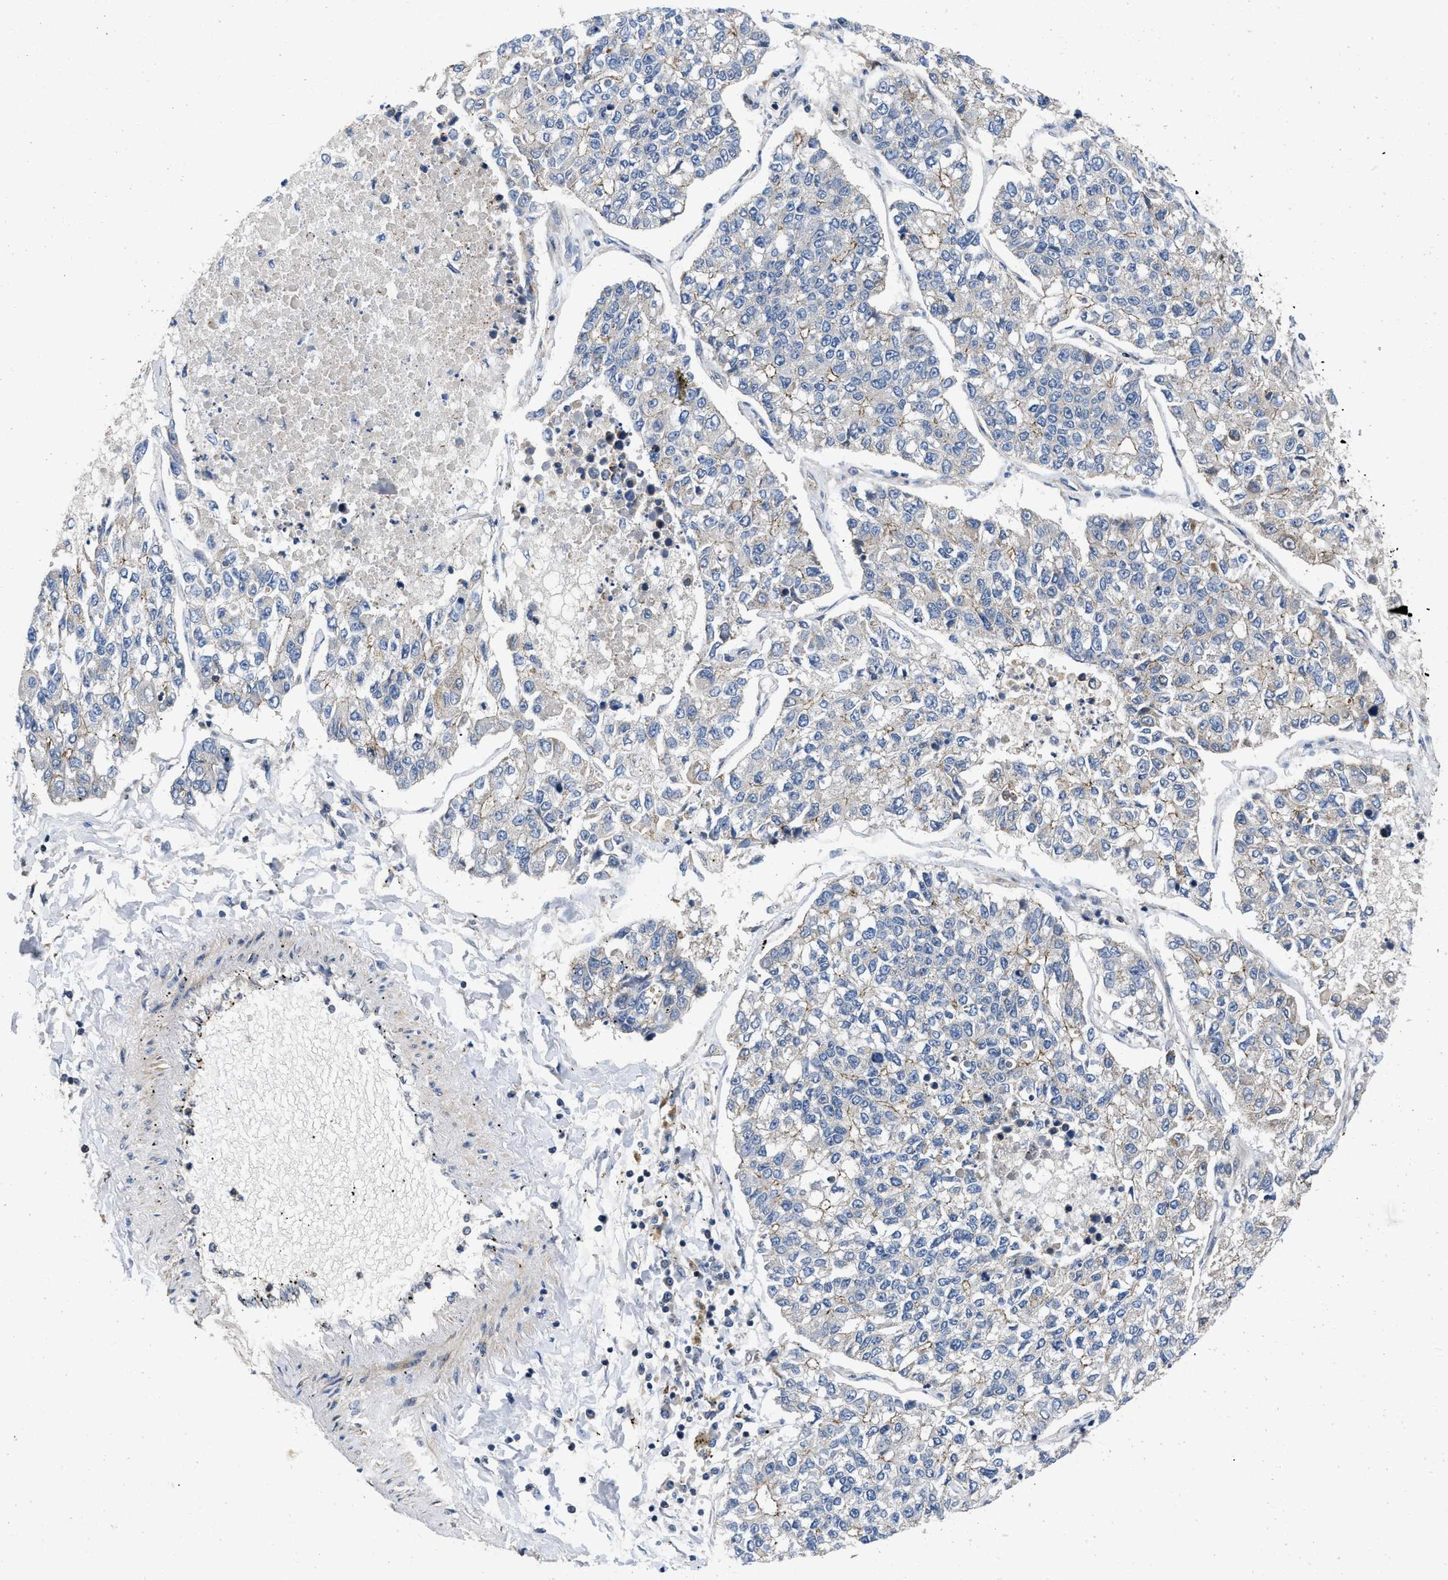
{"staining": {"intensity": "weak", "quantity": "<25%", "location": "cytoplasmic/membranous"}, "tissue": "lung cancer", "cell_type": "Tumor cells", "image_type": "cancer", "snomed": [{"axis": "morphology", "description": "Adenocarcinoma, NOS"}, {"axis": "topography", "description": "Lung"}], "caption": "Immunohistochemistry (IHC) of lung adenocarcinoma reveals no expression in tumor cells. (Stains: DAB (3,3'-diaminobenzidine) immunohistochemistry (IHC) with hematoxylin counter stain, Microscopy: brightfield microscopy at high magnification).", "gene": "PRDM14", "patient": {"sex": "male", "age": 49}}